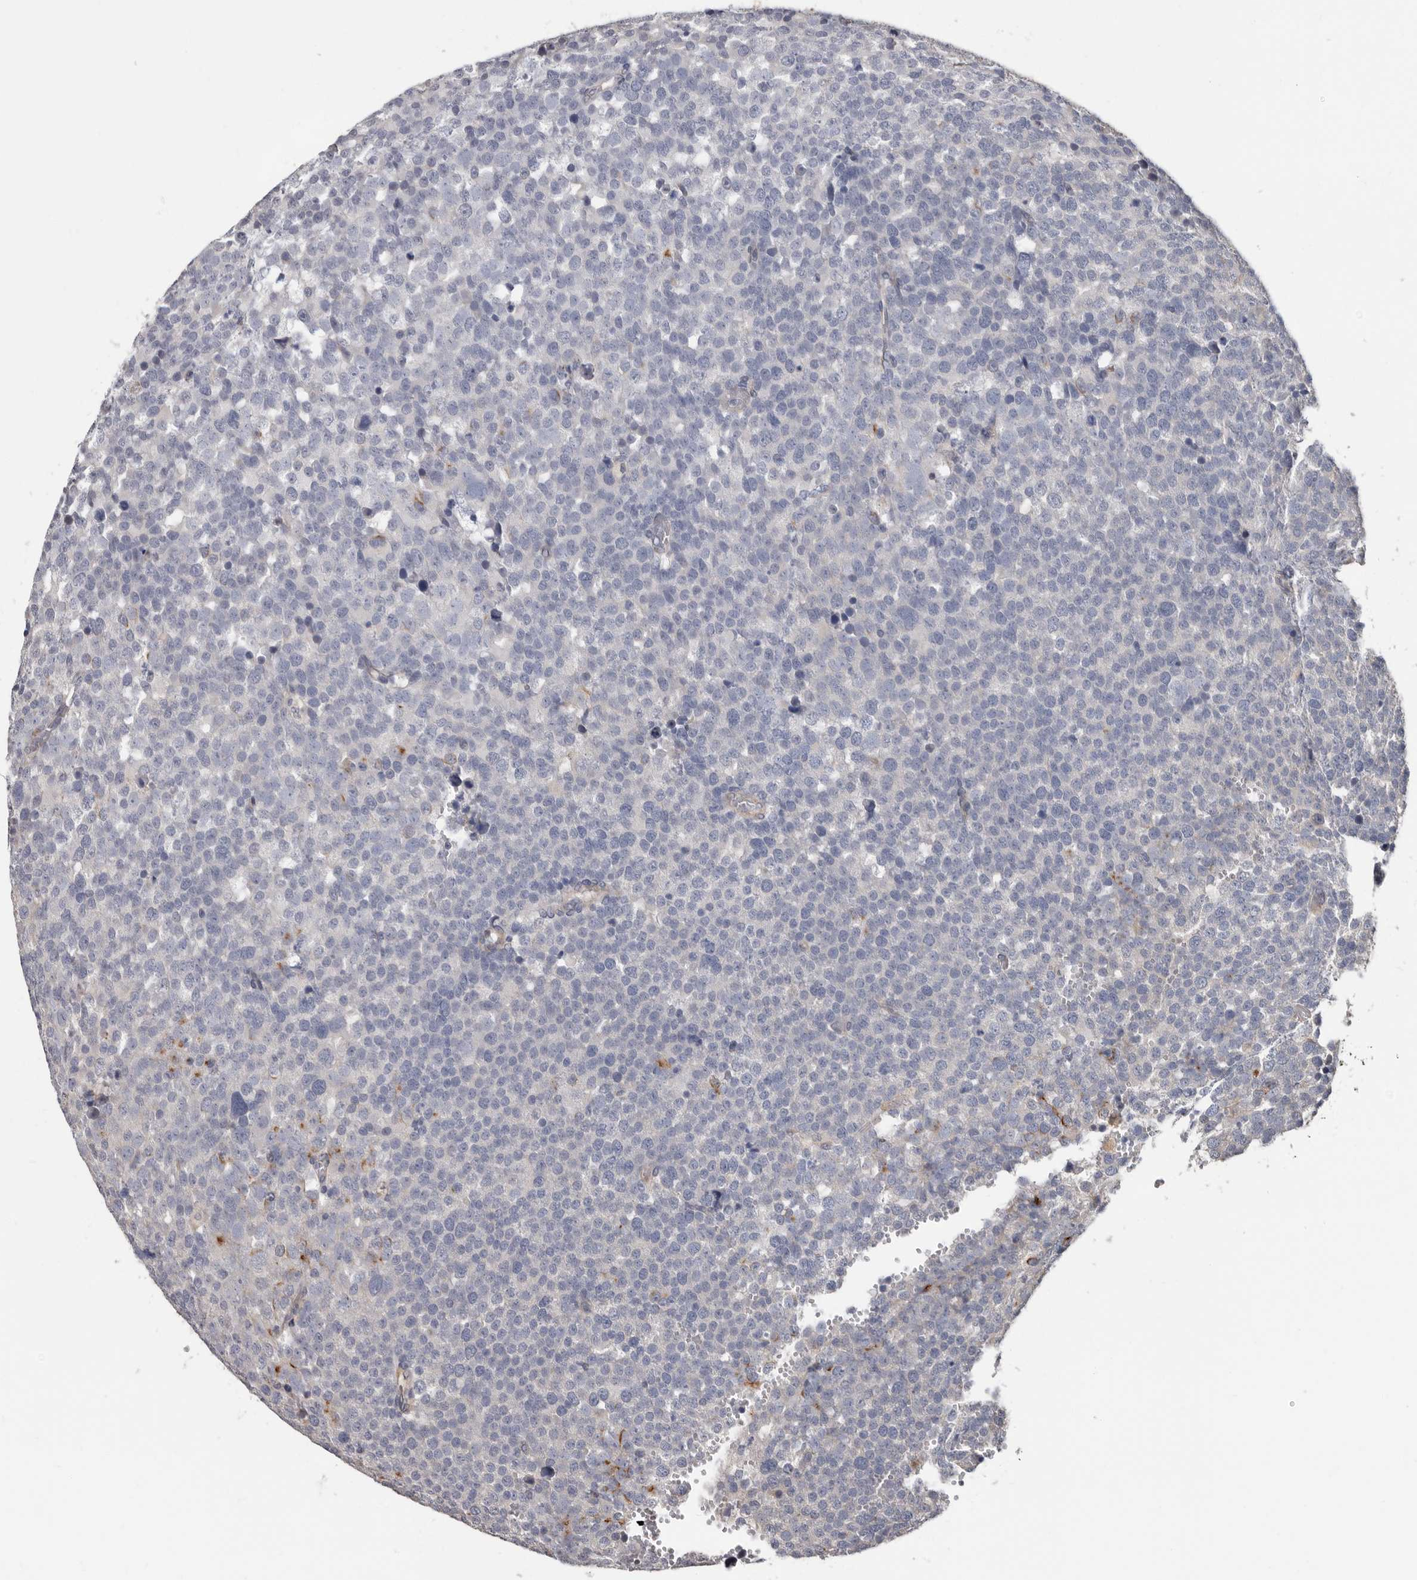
{"staining": {"intensity": "negative", "quantity": "none", "location": "none"}, "tissue": "testis cancer", "cell_type": "Tumor cells", "image_type": "cancer", "snomed": [{"axis": "morphology", "description": "Seminoma, NOS"}, {"axis": "topography", "description": "Testis"}], "caption": "Tumor cells show no significant protein positivity in testis cancer.", "gene": "MRPL18", "patient": {"sex": "male", "age": 71}}